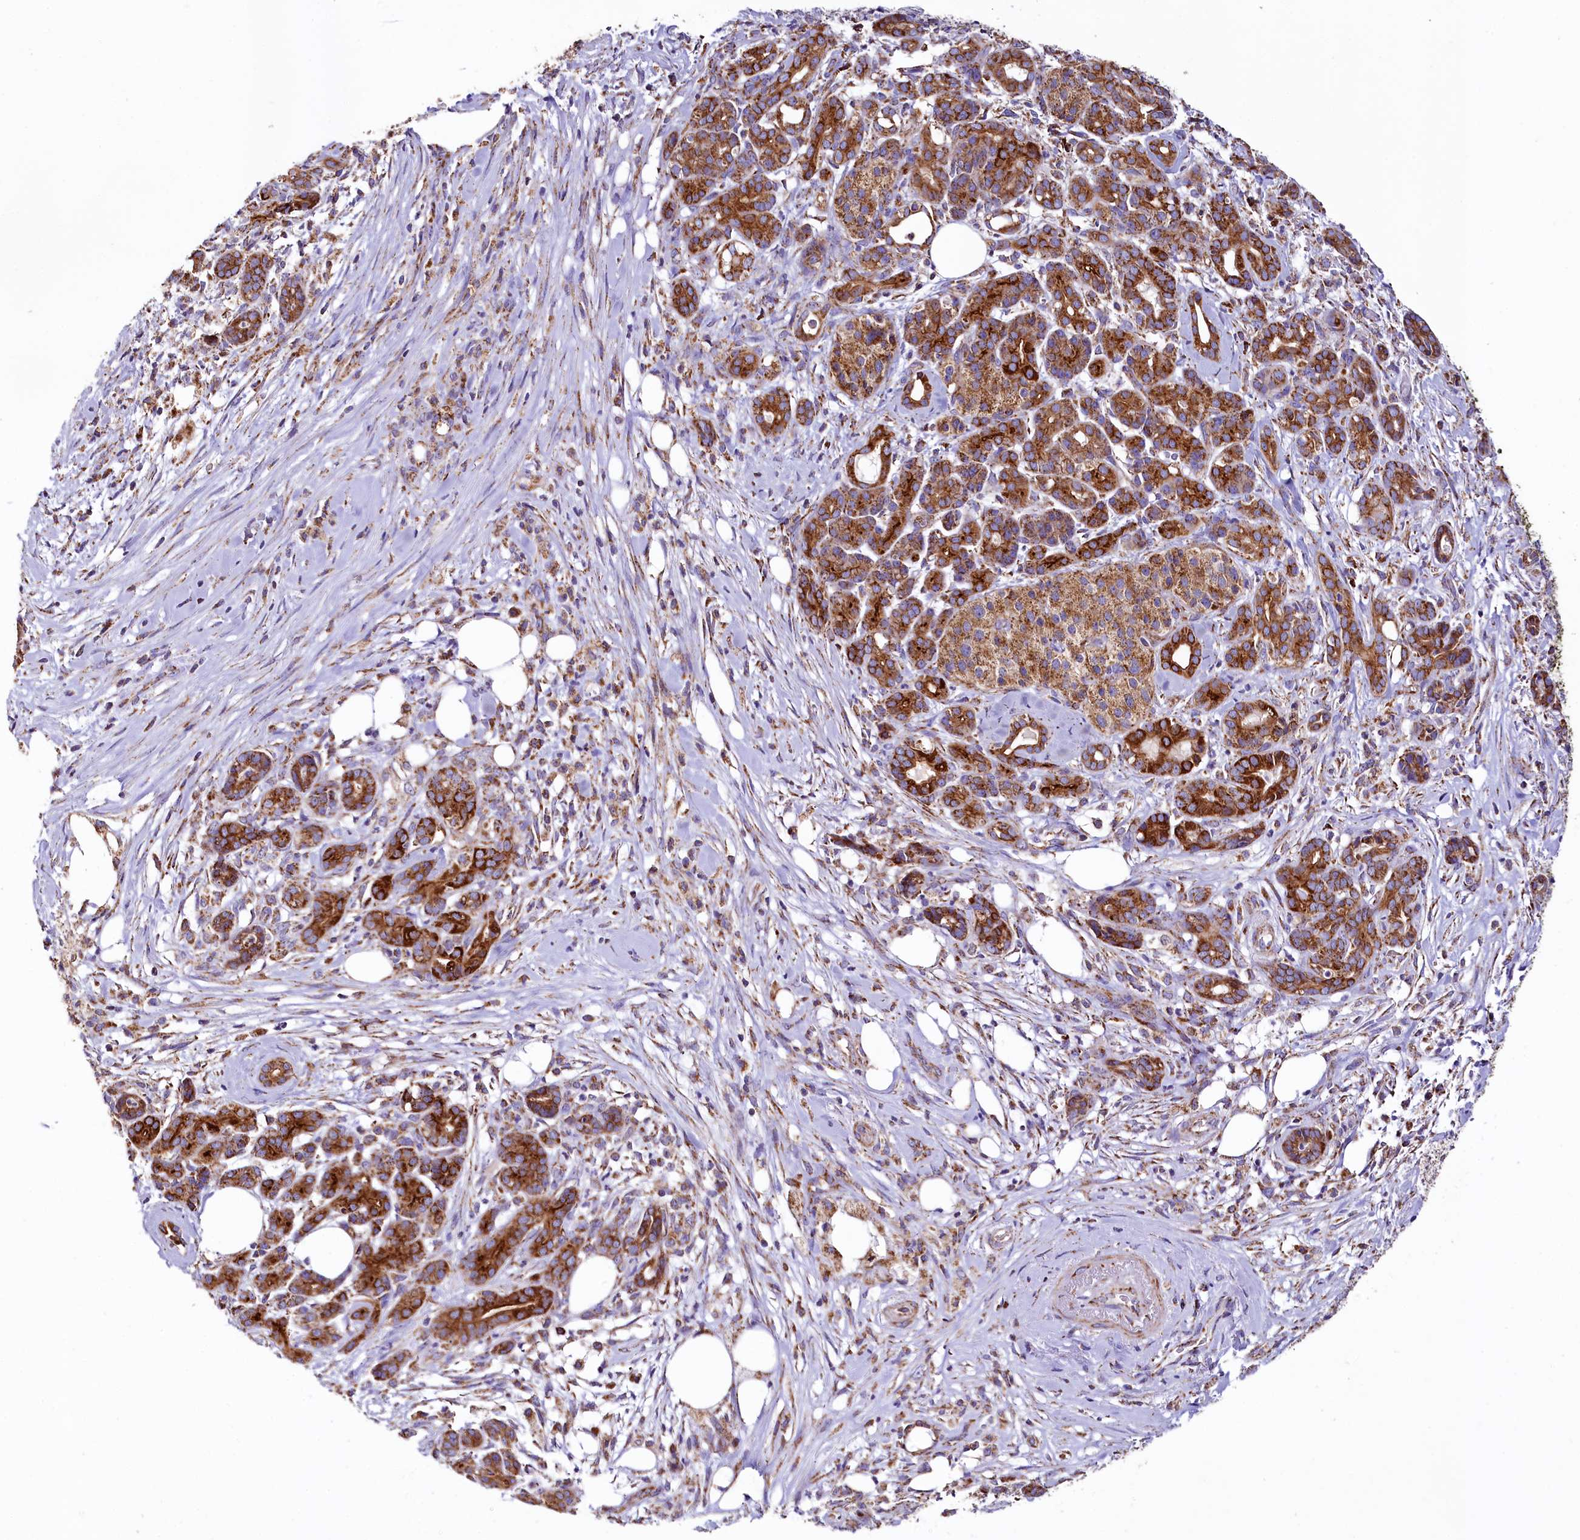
{"staining": {"intensity": "strong", "quantity": ">75%", "location": "cytoplasmic/membranous"}, "tissue": "pancreatic cancer", "cell_type": "Tumor cells", "image_type": "cancer", "snomed": [{"axis": "morphology", "description": "Adenocarcinoma, NOS"}, {"axis": "topography", "description": "Pancreas"}], "caption": "Protein analysis of pancreatic cancer (adenocarcinoma) tissue exhibits strong cytoplasmic/membranous expression in about >75% of tumor cells.", "gene": "APLP2", "patient": {"sex": "female", "age": 66}}